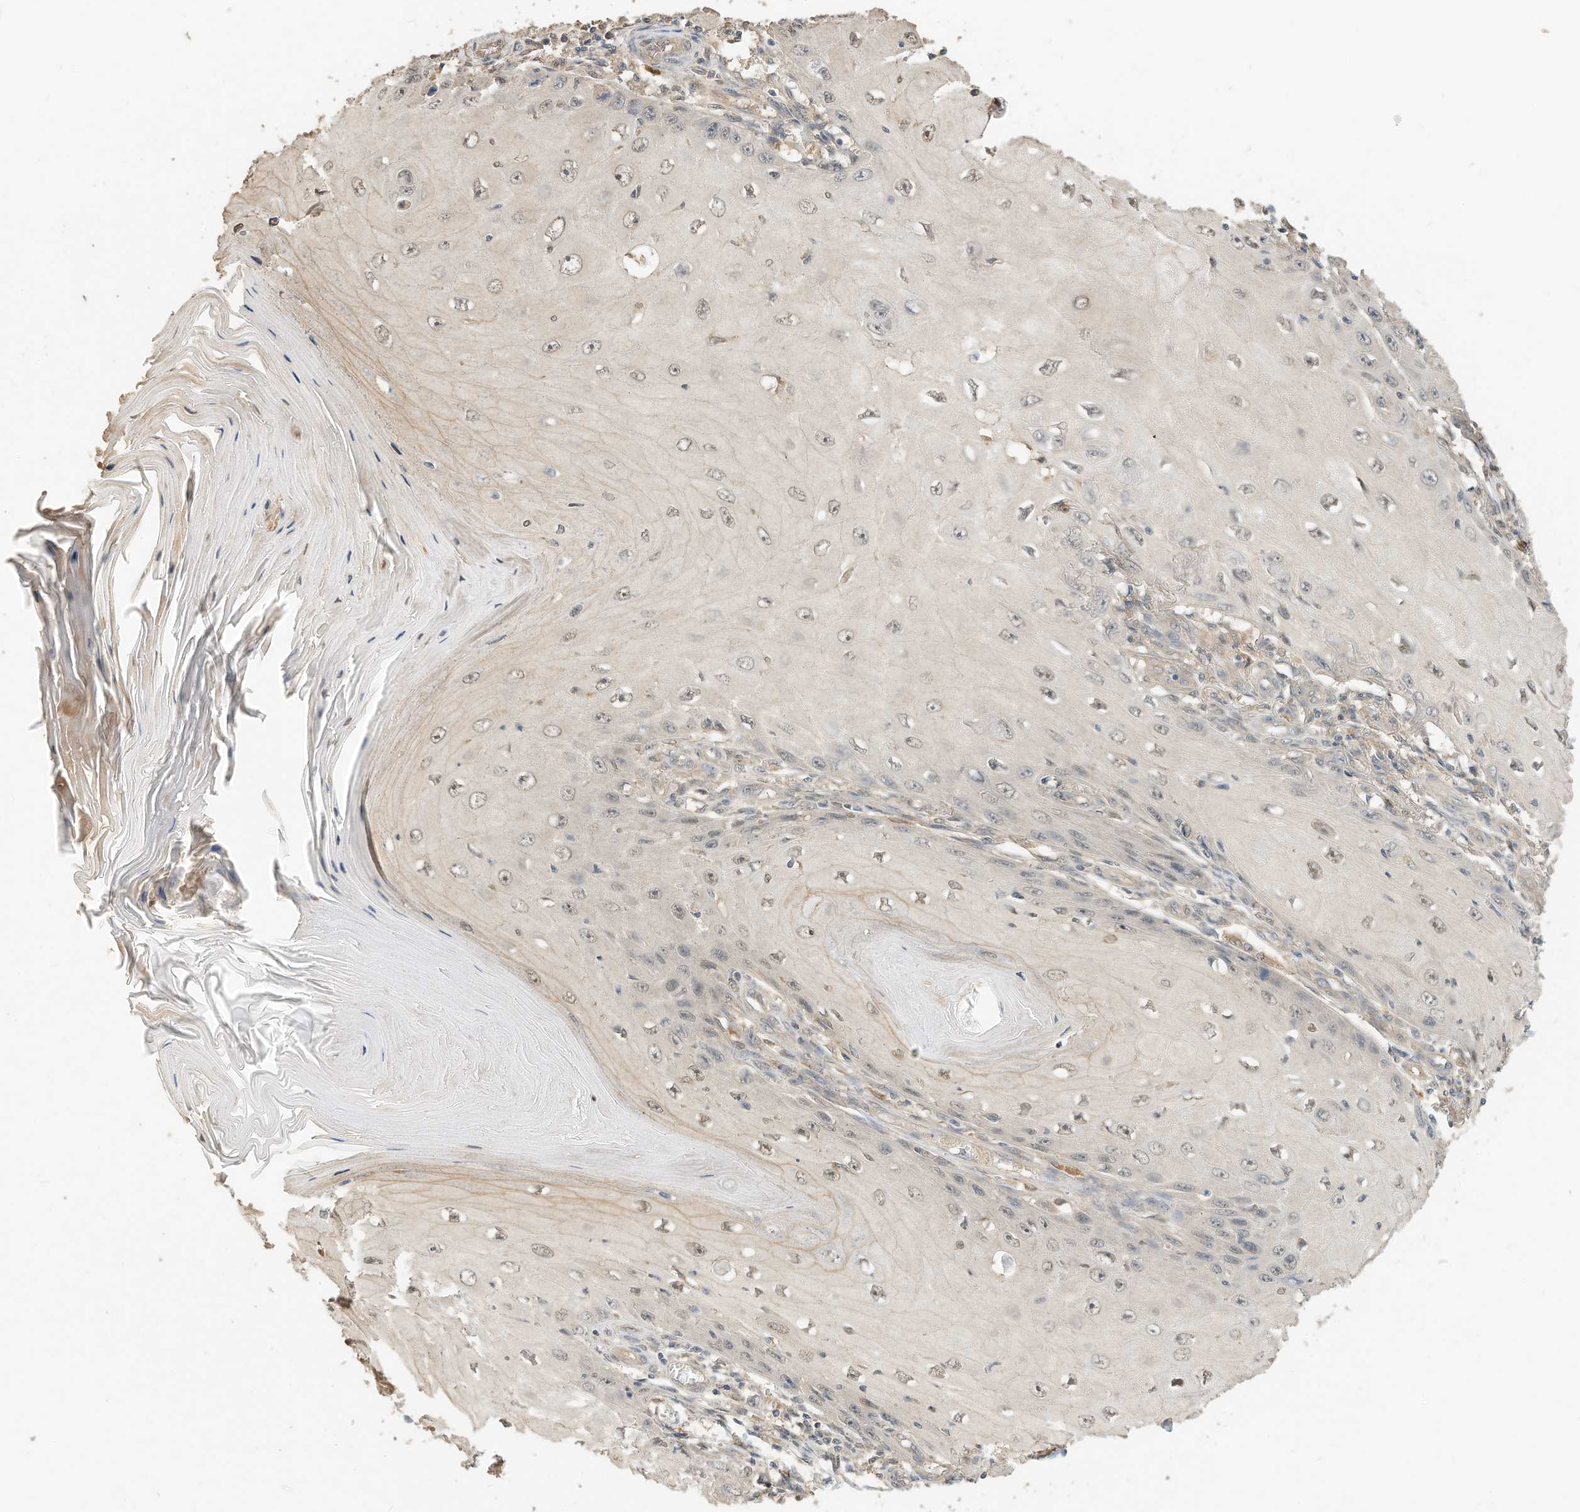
{"staining": {"intensity": "weak", "quantity": "<25%", "location": "nuclear"}, "tissue": "skin cancer", "cell_type": "Tumor cells", "image_type": "cancer", "snomed": [{"axis": "morphology", "description": "Squamous cell carcinoma, NOS"}, {"axis": "topography", "description": "Skin"}], "caption": "An immunohistochemistry histopathology image of skin cancer (squamous cell carcinoma) is shown. There is no staining in tumor cells of skin cancer (squamous cell carcinoma).", "gene": "OFD1", "patient": {"sex": "female", "age": 73}}